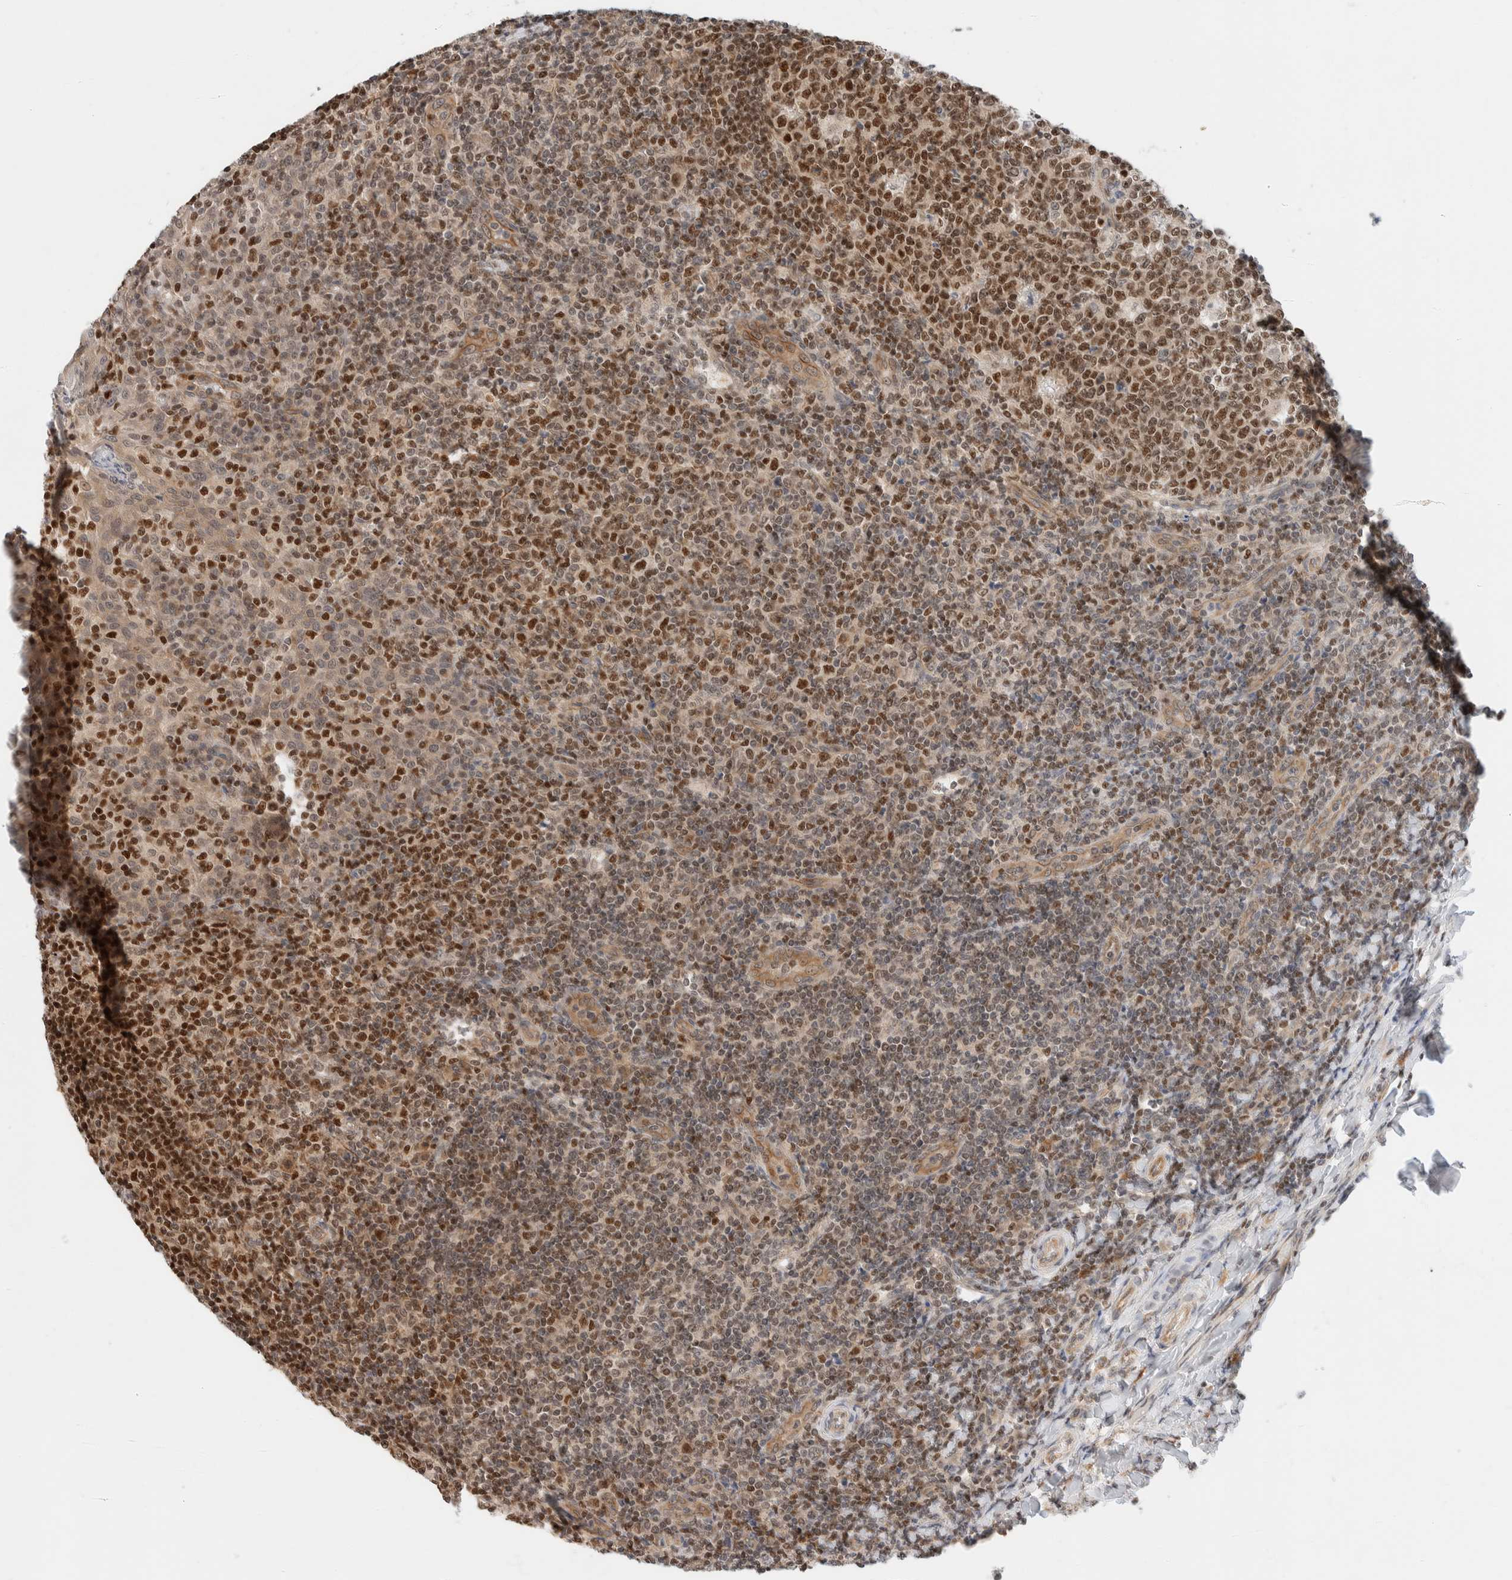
{"staining": {"intensity": "strong", "quantity": ">75%", "location": "nuclear"}, "tissue": "tonsil", "cell_type": "Germinal center cells", "image_type": "normal", "snomed": [{"axis": "morphology", "description": "Normal tissue, NOS"}, {"axis": "topography", "description": "Tonsil"}], "caption": "DAB (3,3'-diaminobenzidine) immunohistochemical staining of benign human tonsil reveals strong nuclear protein staining in about >75% of germinal center cells.", "gene": "C8orf76", "patient": {"sex": "female", "age": 19}}